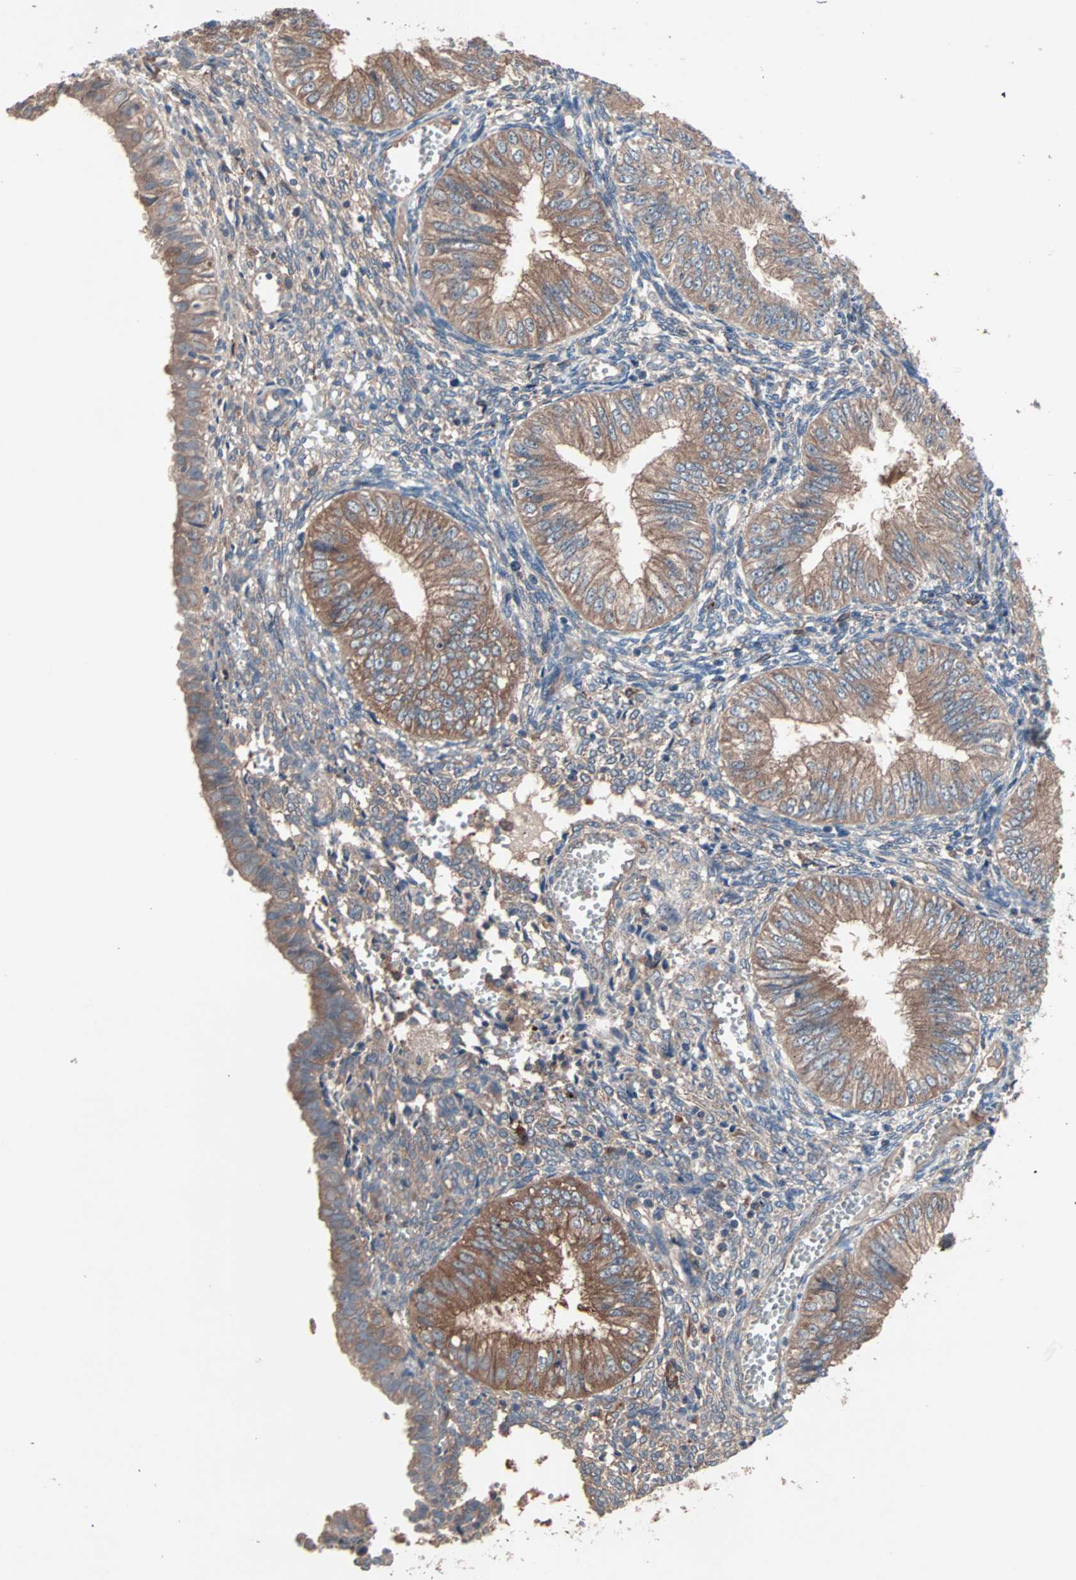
{"staining": {"intensity": "weak", "quantity": ">75%", "location": "cytoplasmic/membranous"}, "tissue": "endometrial cancer", "cell_type": "Tumor cells", "image_type": "cancer", "snomed": [{"axis": "morphology", "description": "Normal tissue, NOS"}, {"axis": "morphology", "description": "Adenocarcinoma, NOS"}, {"axis": "topography", "description": "Endometrium"}], "caption": "Immunohistochemical staining of human endometrial cancer (adenocarcinoma) exhibits low levels of weak cytoplasmic/membranous staining in about >75% of tumor cells.", "gene": "ATG7", "patient": {"sex": "female", "age": 53}}